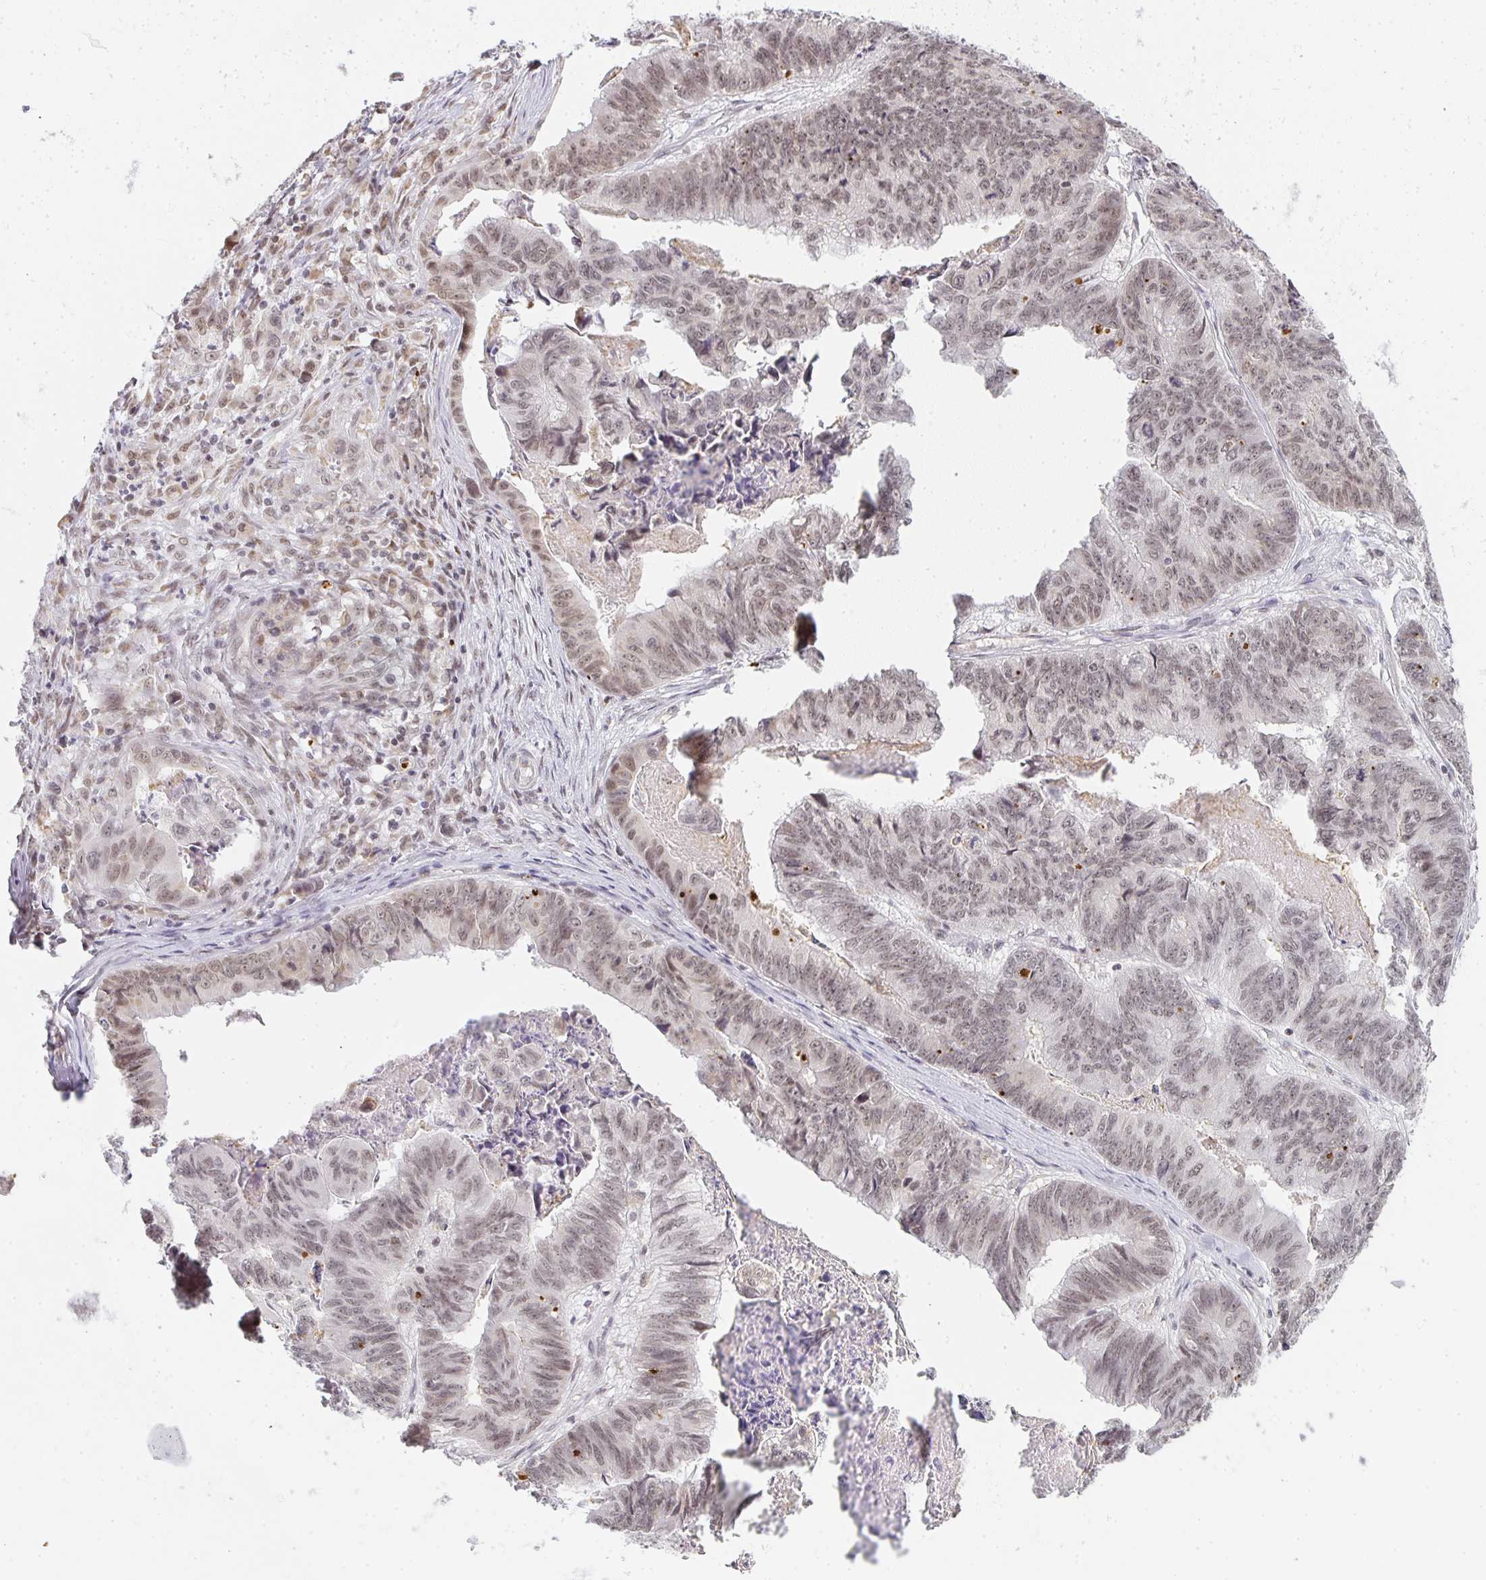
{"staining": {"intensity": "weak", "quantity": ">75%", "location": "nuclear"}, "tissue": "stomach cancer", "cell_type": "Tumor cells", "image_type": "cancer", "snomed": [{"axis": "morphology", "description": "Adenocarcinoma, NOS"}, {"axis": "topography", "description": "Stomach, lower"}], "caption": "Protein staining reveals weak nuclear expression in approximately >75% of tumor cells in stomach adenocarcinoma.", "gene": "SMARCA2", "patient": {"sex": "male", "age": 77}}